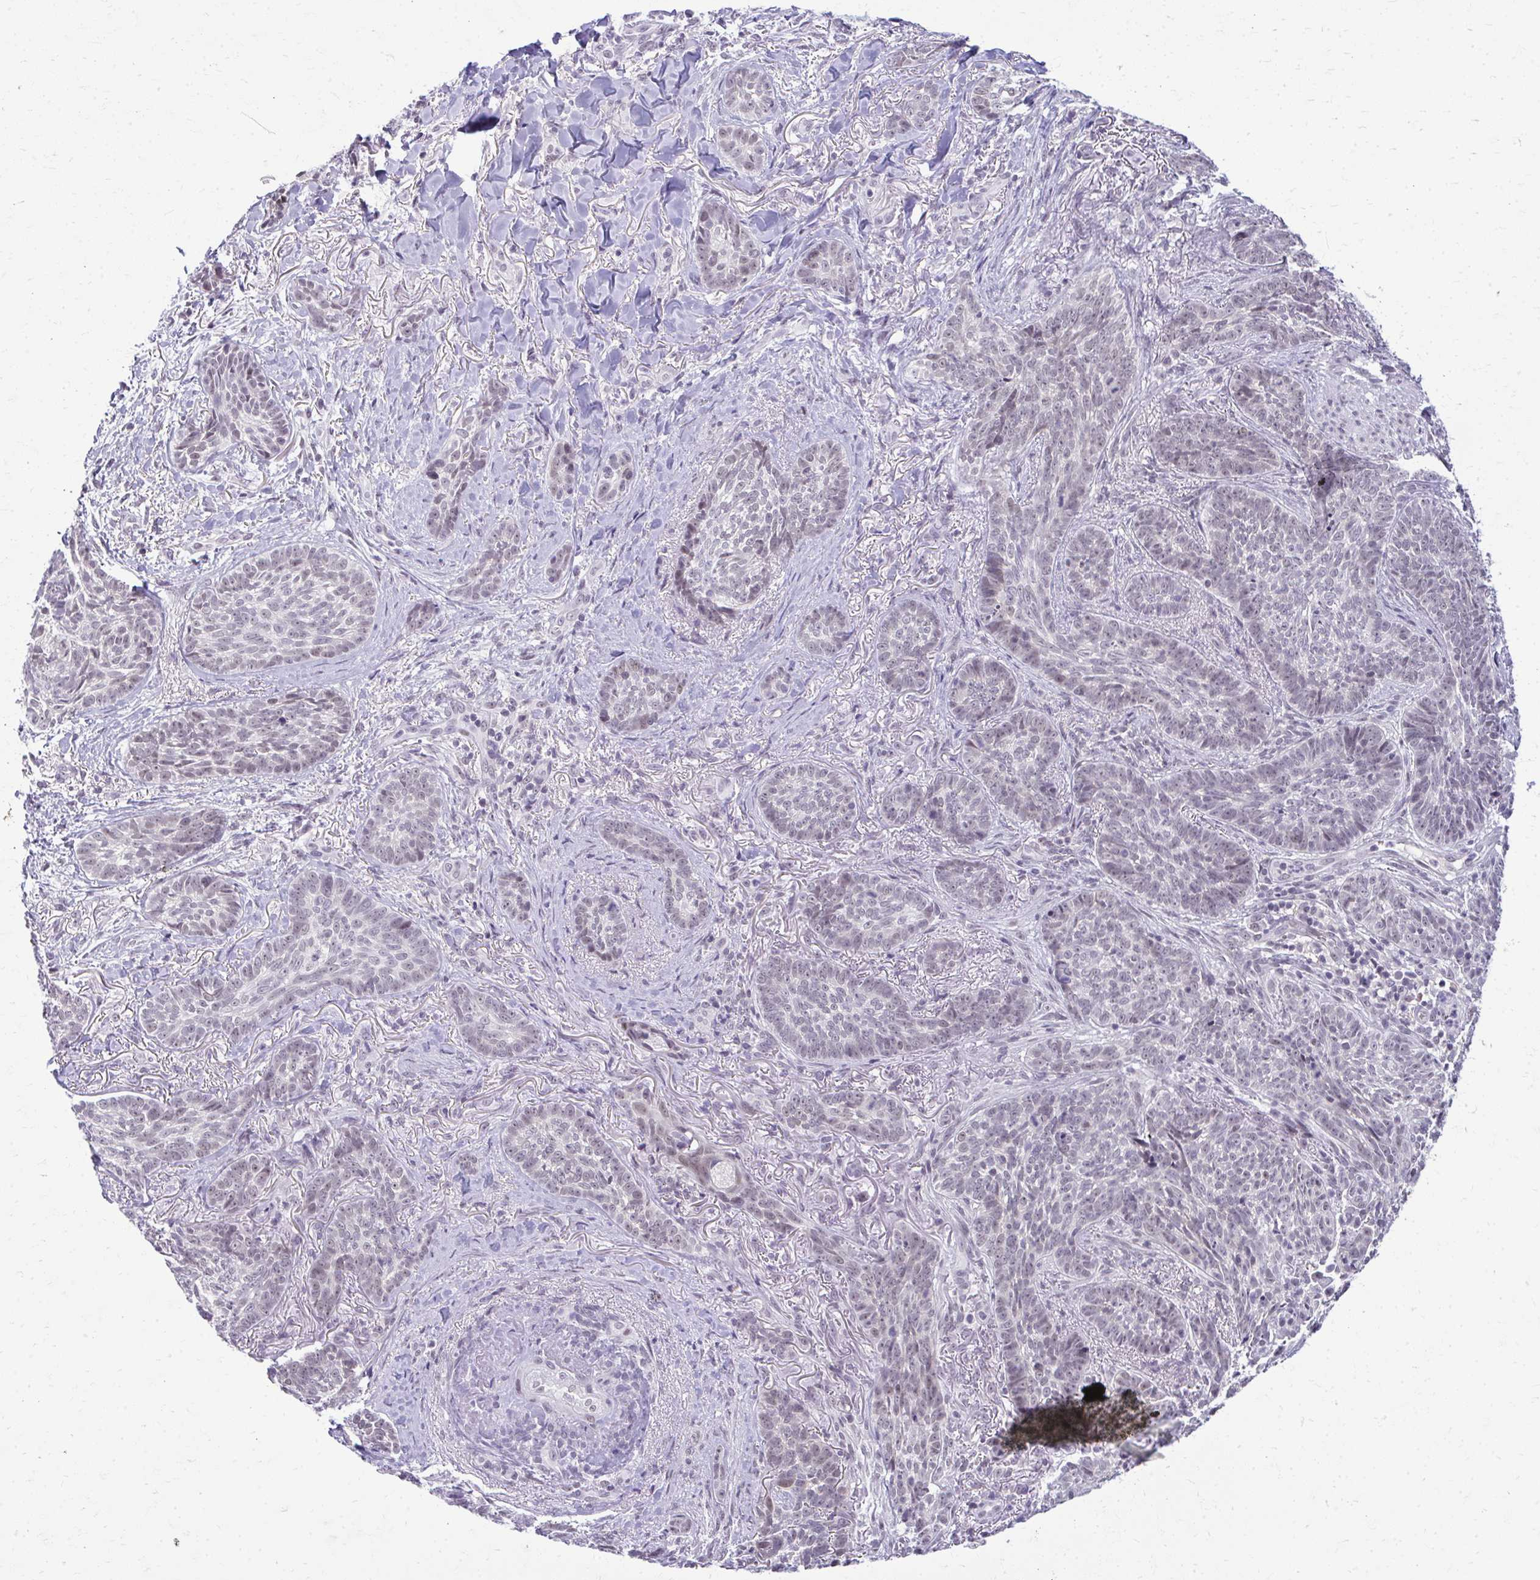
{"staining": {"intensity": "weak", "quantity": "25%-75%", "location": "nuclear"}, "tissue": "skin cancer", "cell_type": "Tumor cells", "image_type": "cancer", "snomed": [{"axis": "morphology", "description": "Basal cell carcinoma"}, {"axis": "topography", "description": "Skin"}, {"axis": "topography", "description": "Skin of face"}], "caption": "Tumor cells display low levels of weak nuclear staining in about 25%-75% of cells in basal cell carcinoma (skin).", "gene": "MAF1", "patient": {"sex": "male", "age": 88}}